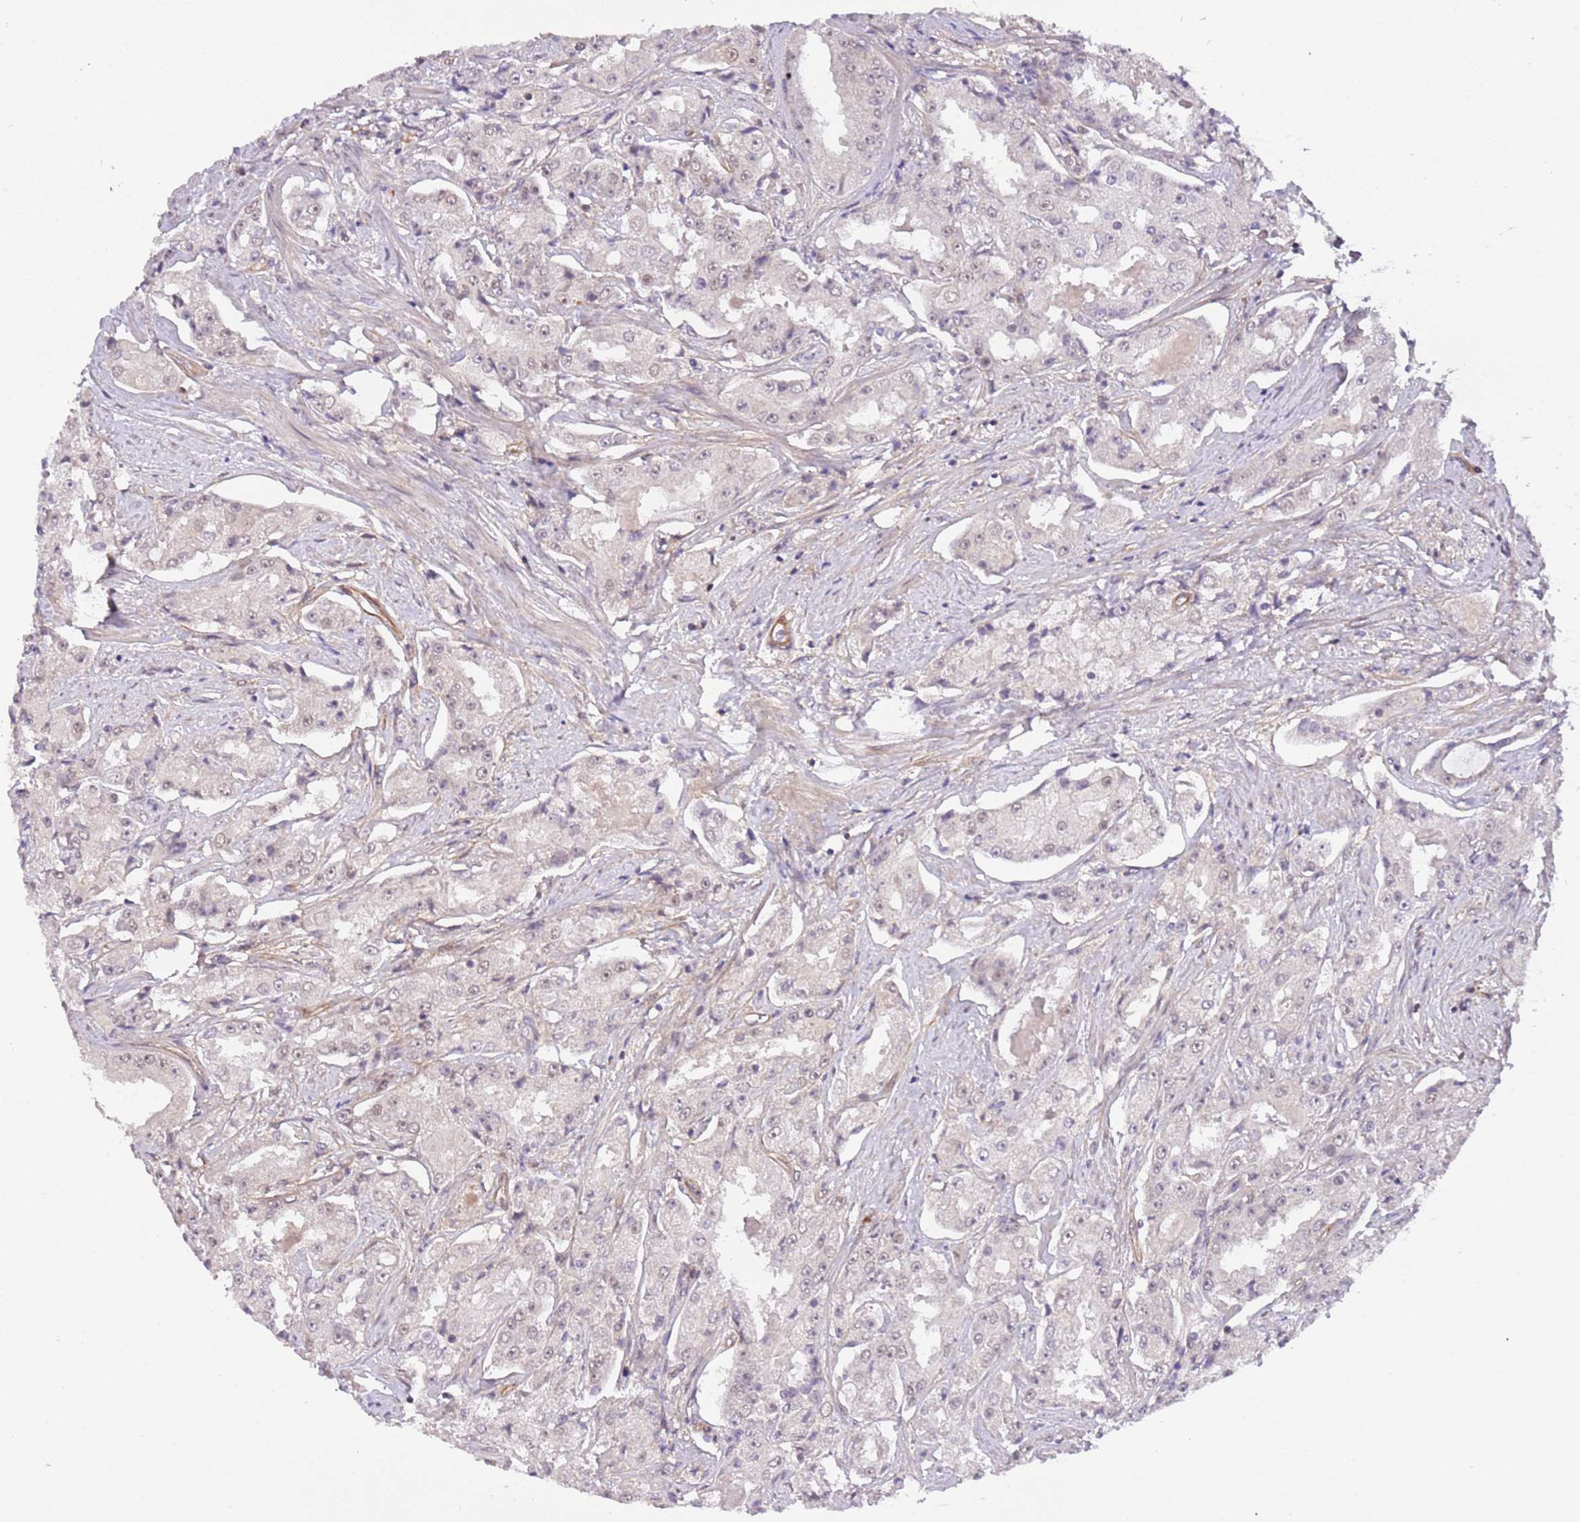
{"staining": {"intensity": "weak", "quantity": "<25%", "location": "nuclear"}, "tissue": "prostate cancer", "cell_type": "Tumor cells", "image_type": "cancer", "snomed": [{"axis": "morphology", "description": "Adenocarcinoma, High grade"}, {"axis": "topography", "description": "Prostate"}], "caption": "A high-resolution micrograph shows IHC staining of prostate cancer (adenocarcinoma (high-grade)), which displays no significant expression in tumor cells. (DAB immunohistochemistry with hematoxylin counter stain).", "gene": "MAGEF1", "patient": {"sex": "male", "age": 73}}